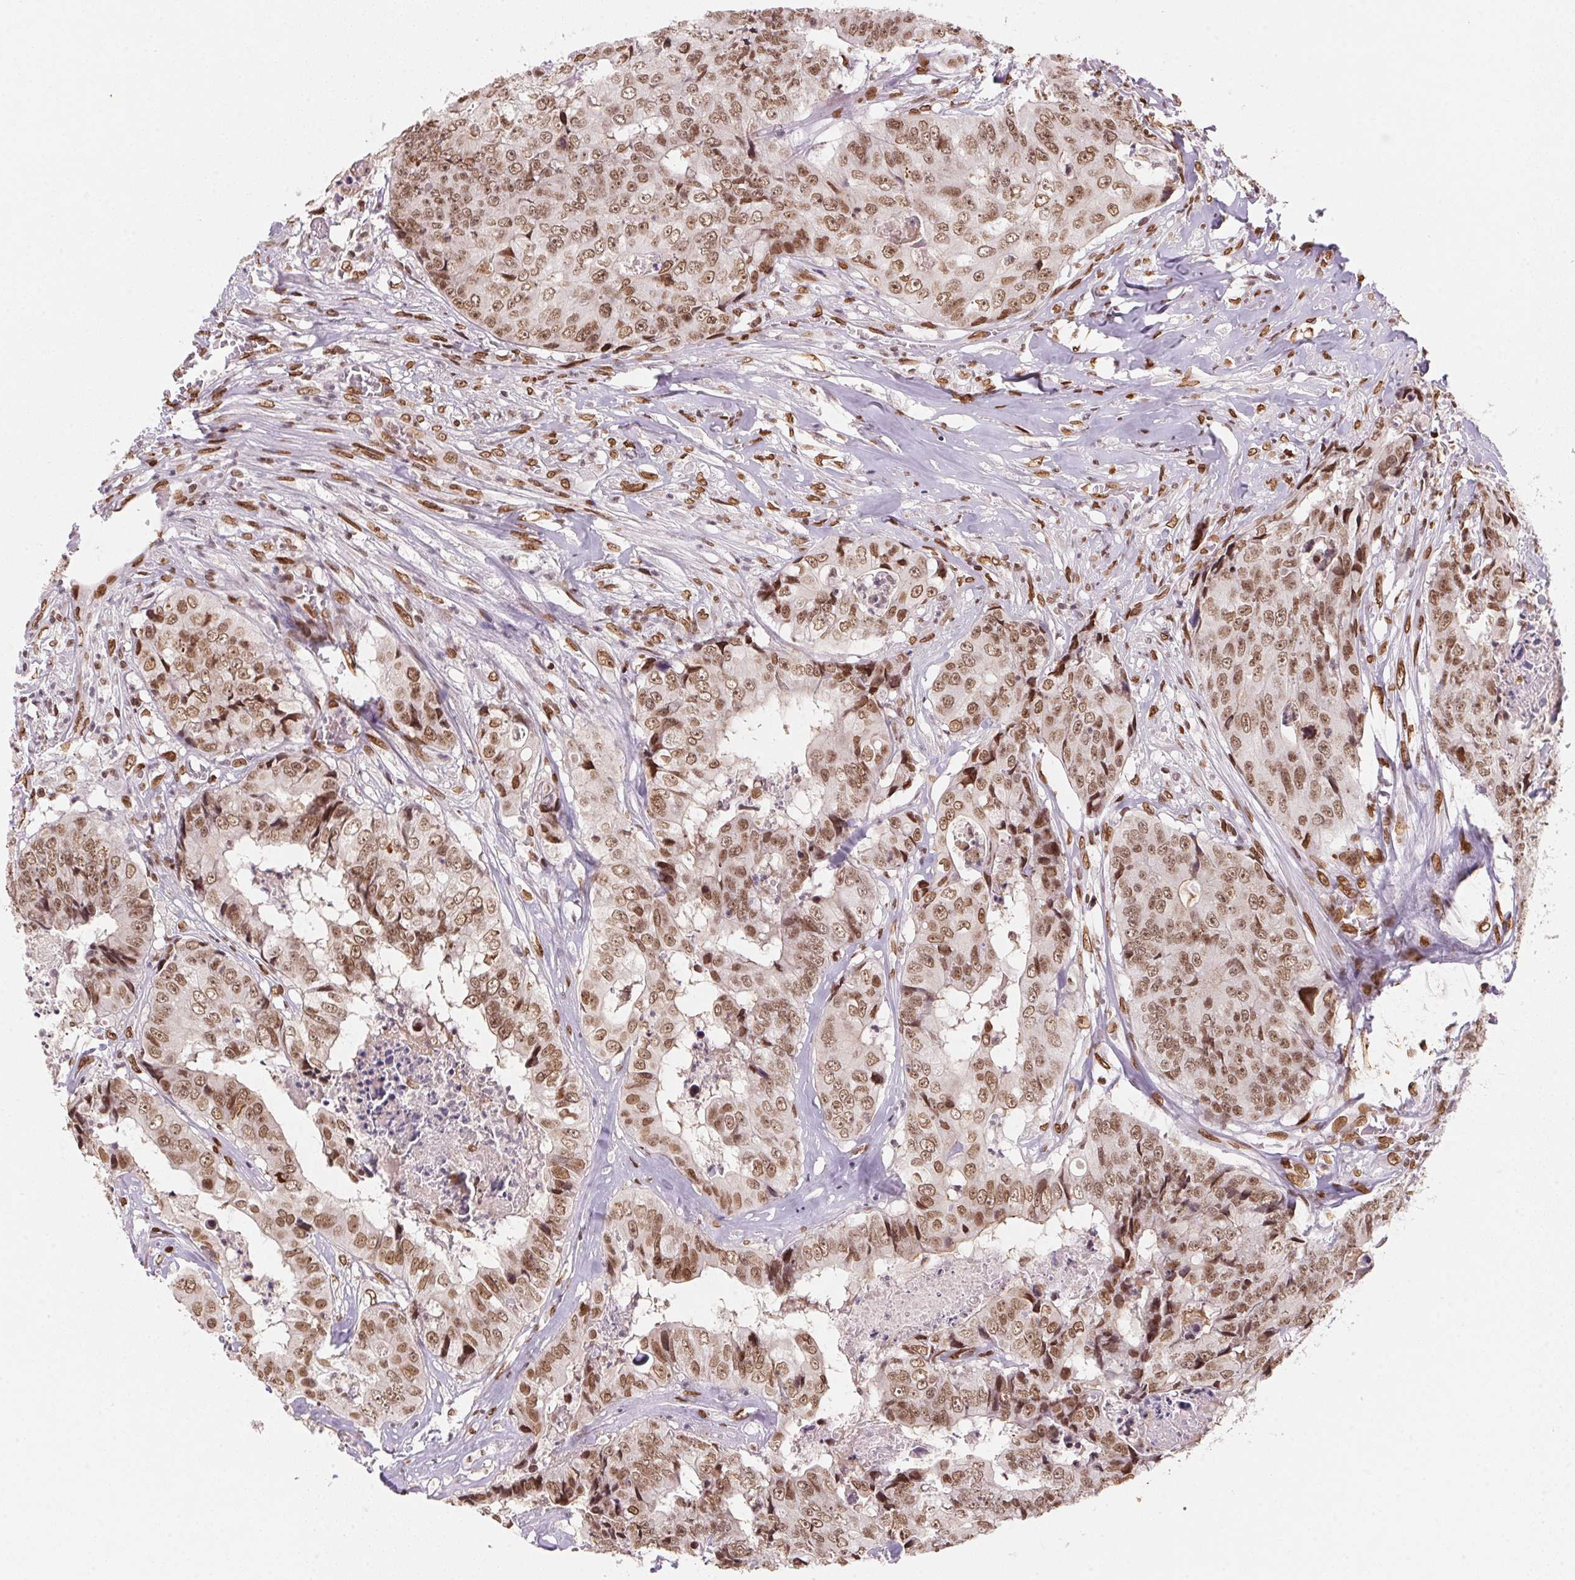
{"staining": {"intensity": "moderate", "quantity": ">75%", "location": "cytoplasmic/membranous,nuclear"}, "tissue": "colorectal cancer", "cell_type": "Tumor cells", "image_type": "cancer", "snomed": [{"axis": "morphology", "description": "Adenocarcinoma, NOS"}, {"axis": "topography", "description": "Rectum"}], "caption": "Adenocarcinoma (colorectal) stained with DAB immunohistochemistry (IHC) demonstrates medium levels of moderate cytoplasmic/membranous and nuclear positivity in about >75% of tumor cells. The staining is performed using DAB brown chromogen to label protein expression. The nuclei are counter-stained blue using hematoxylin.", "gene": "SAP30BP", "patient": {"sex": "female", "age": 62}}